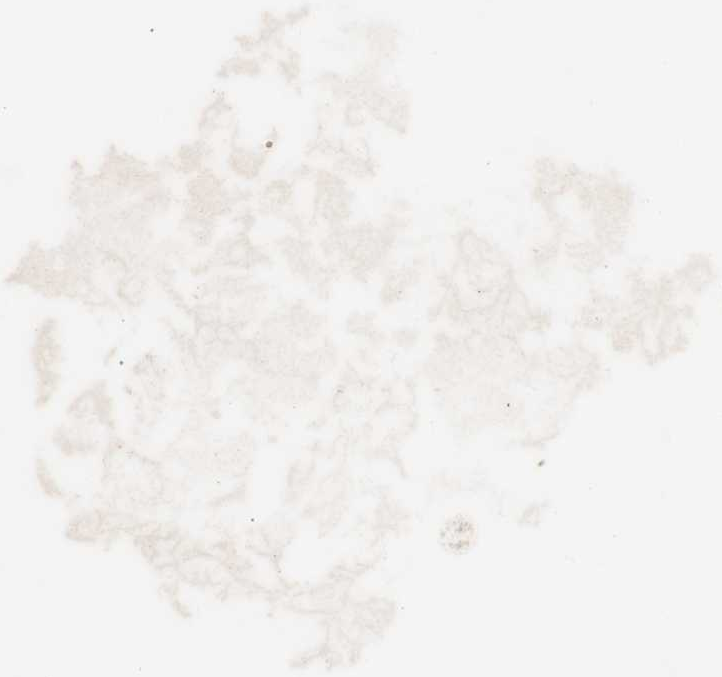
{"staining": {"intensity": "weak", "quantity": "25%-75%", "location": "nuclear"}, "tissue": "adipose tissue", "cell_type": "Adipocytes", "image_type": "normal", "snomed": [{"axis": "morphology", "description": "Normal tissue, NOS"}, {"axis": "topography", "description": "Breast"}], "caption": "Adipose tissue stained with DAB (3,3'-diaminobenzidine) immunohistochemistry demonstrates low levels of weak nuclear staining in approximately 25%-75% of adipocytes.", "gene": "FEN1", "patient": {"sex": "female", "age": 22}}